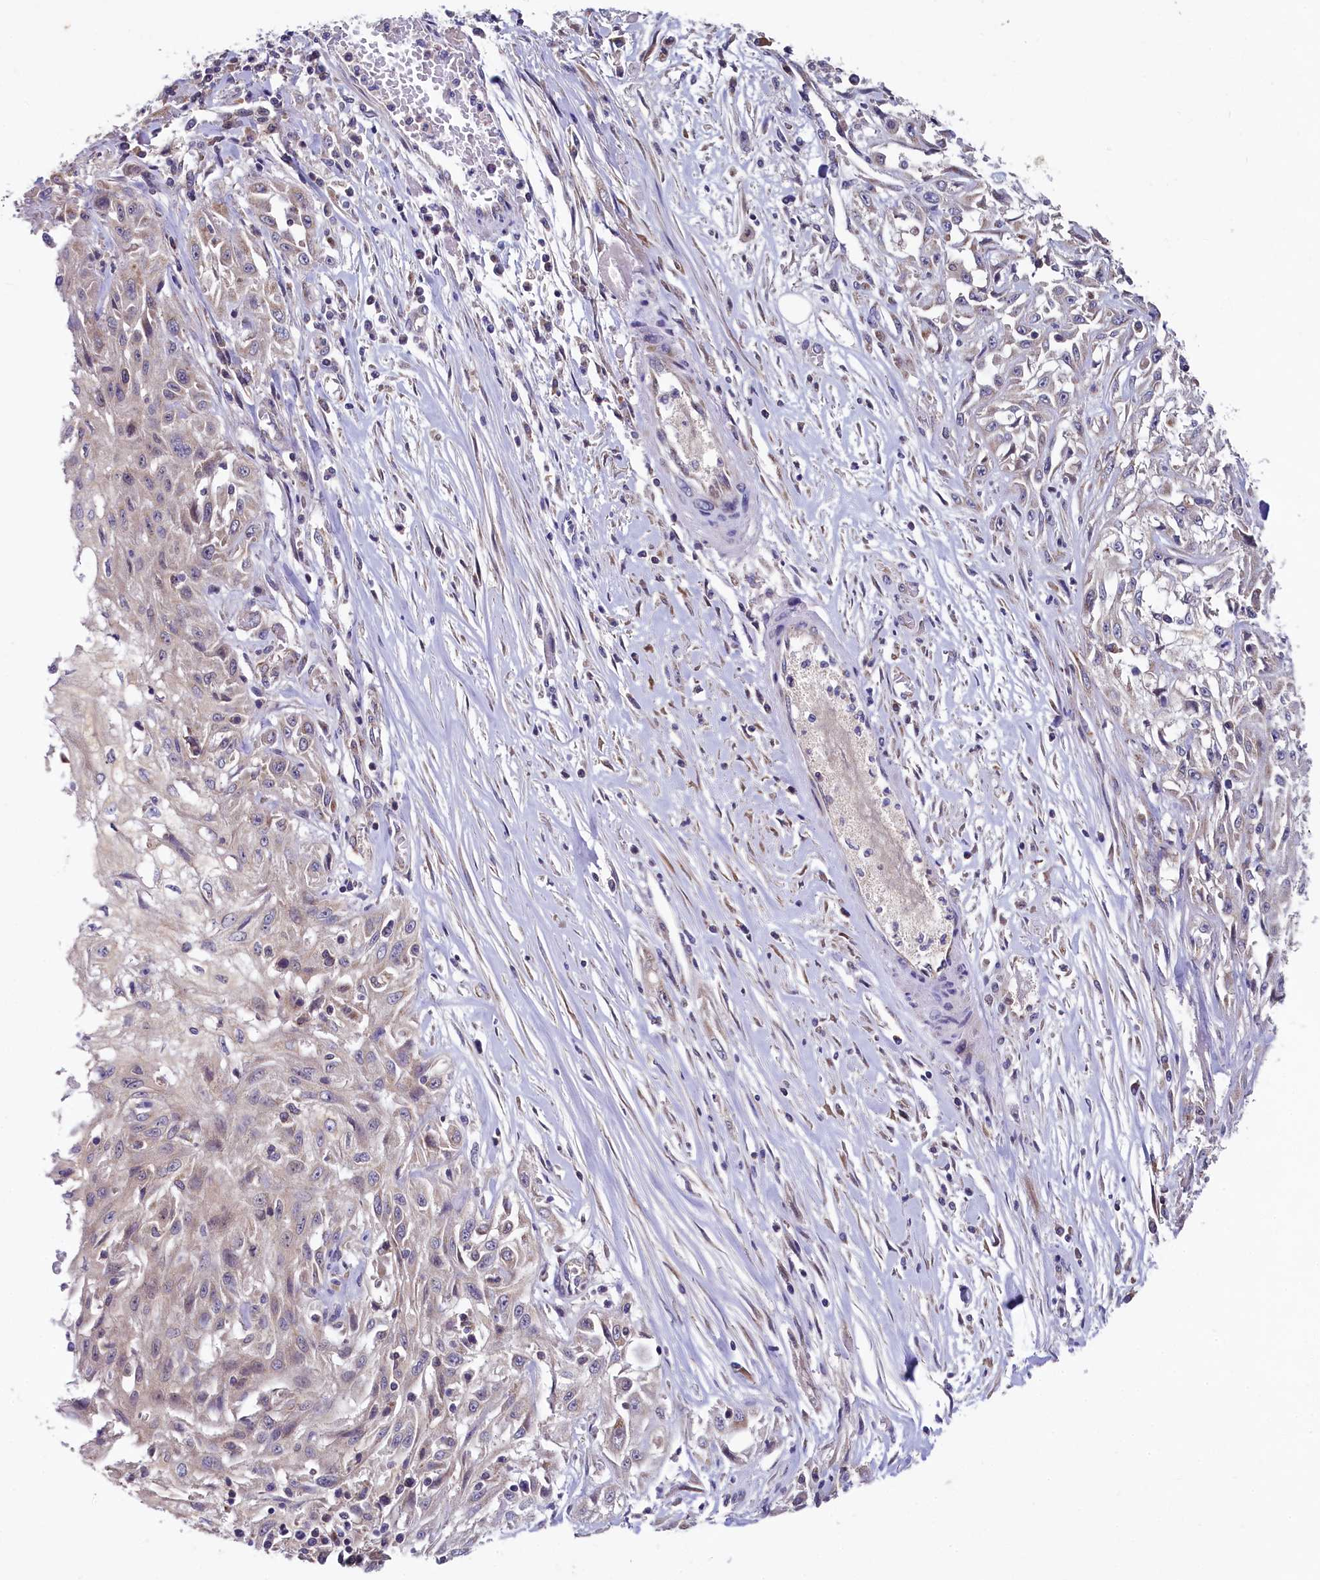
{"staining": {"intensity": "negative", "quantity": "none", "location": "none"}, "tissue": "skin cancer", "cell_type": "Tumor cells", "image_type": "cancer", "snomed": [{"axis": "morphology", "description": "Squamous cell carcinoma, NOS"}, {"axis": "morphology", "description": "Squamous cell carcinoma, metastatic, NOS"}, {"axis": "topography", "description": "Skin"}, {"axis": "topography", "description": "Lymph node"}], "caption": "An immunohistochemistry photomicrograph of skin cancer (squamous cell carcinoma) is shown. There is no staining in tumor cells of skin cancer (squamous cell carcinoma).", "gene": "SPINK9", "patient": {"sex": "male", "age": 75}}